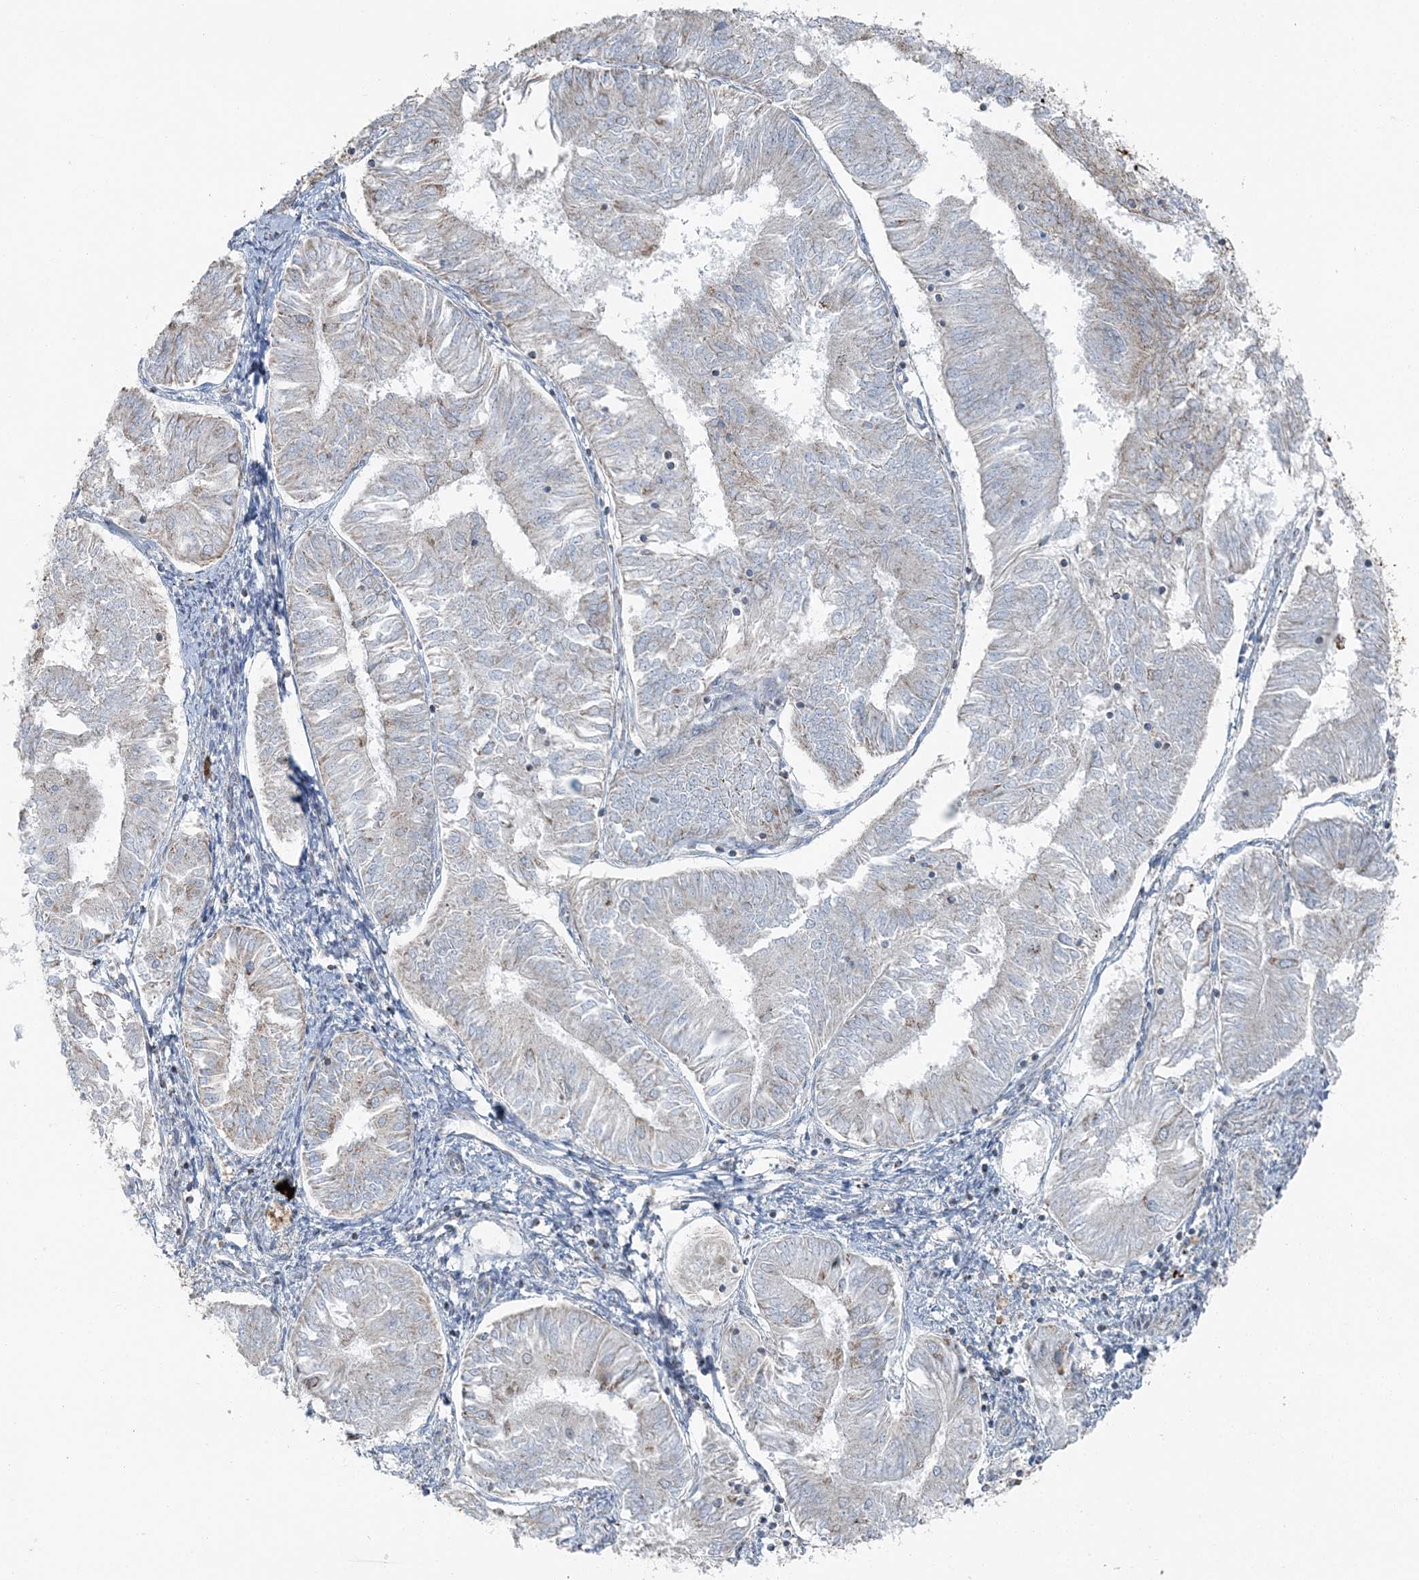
{"staining": {"intensity": "weak", "quantity": "<25%", "location": "cytoplasmic/membranous"}, "tissue": "endometrial cancer", "cell_type": "Tumor cells", "image_type": "cancer", "snomed": [{"axis": "morphology", "description": "Adenocarcinoma, NOS"}, {"axis": "topography", "description": "Endometrium"}], "caption": "A high-resolution photomicrograph shows IHC staining of endometrial adenocarcinoma, which reveals no significant staining in tumor cells.", "gene": "SLC22A16", "patient": {"sex": "female", "age": 58}}